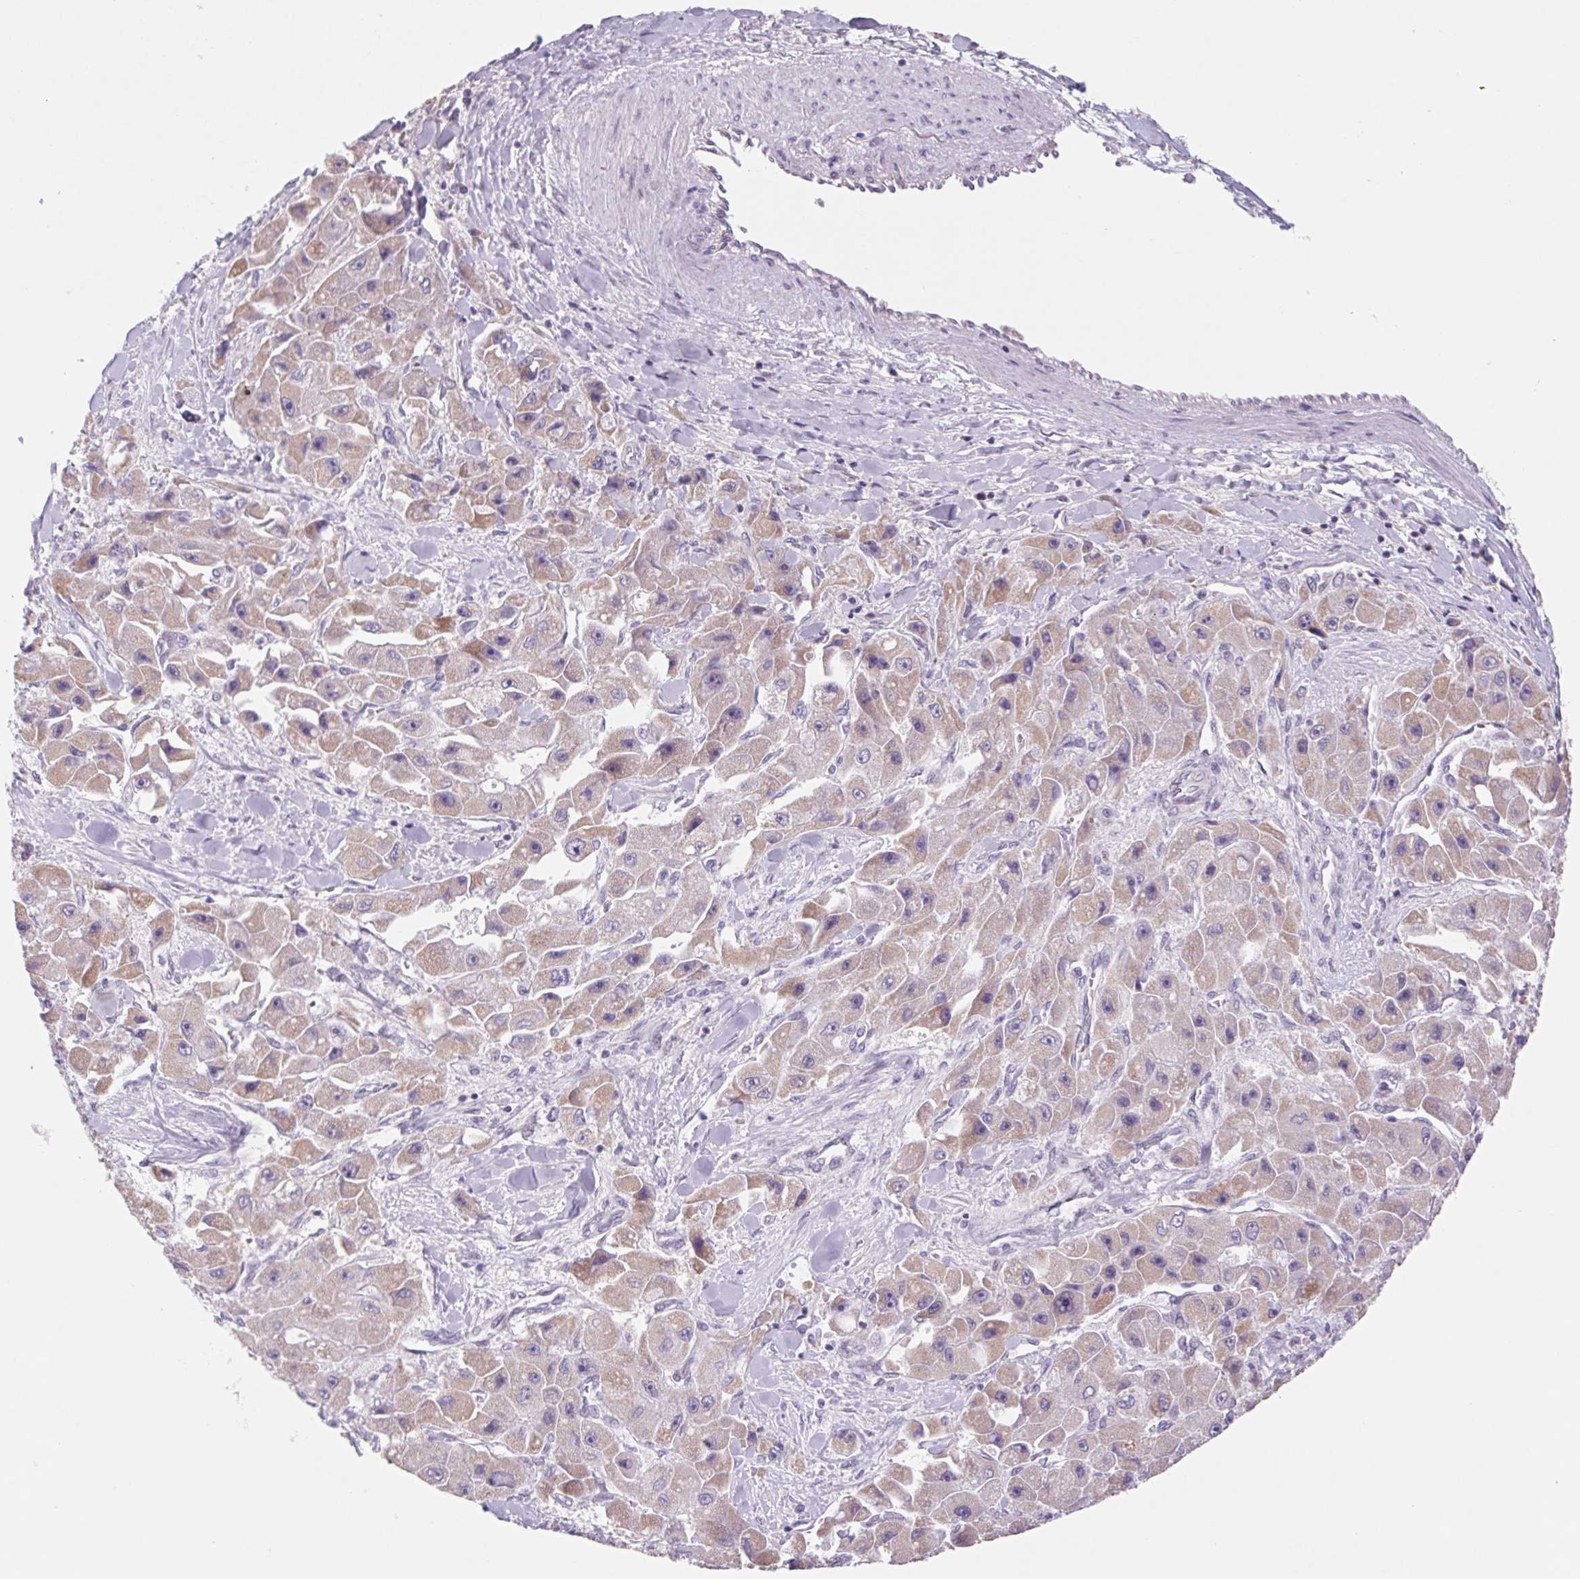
{"staining": {"intensity": "weak", "quantity": "25%-75%", "location": "cytoplasmic/membranous"}, "tissue": "liver cancer", "cell_type": "Tumor cells", "image_type": "cancer", "snomed": [{"axis": "morphology", "description": "Carcinoma, Hepatocellular, NOS"}, {"axis": "topography", "description": "Liver"}], "caption": "This is an image of immunohistochemistry (IHC) staining of hepatocellular carcinoma (liver), which shows weak staining in the cytoplasmic/membranous of tumor cells.", "gene": "DPPA5", "patient": {"sex": "male", "age": 24}}